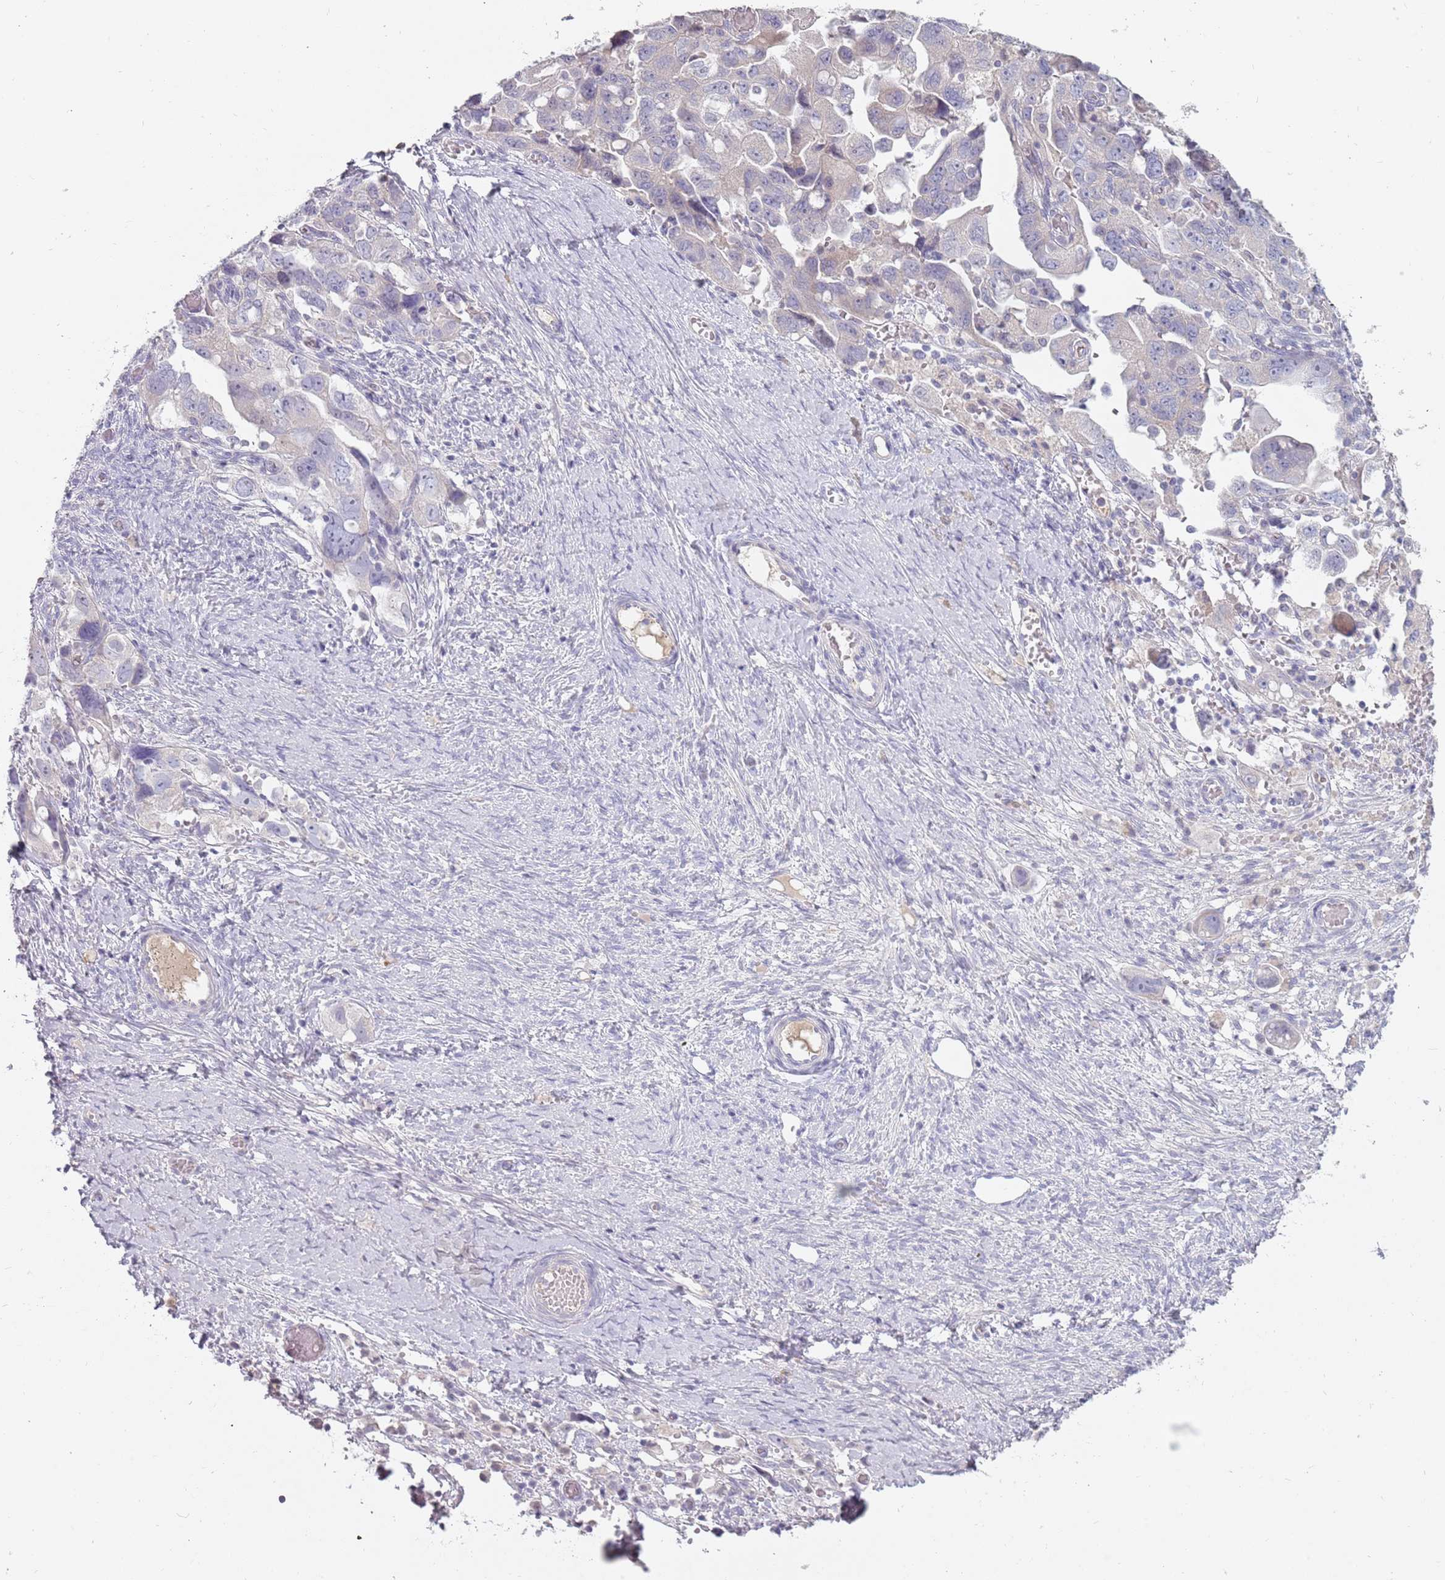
{"staining": {"intensity": "negative", "quantity": "none", "location": "none"}, "tissue": "ovarian cancer", "cell_type": "Tumor cells", "image_type": "cancer", "snomed": [{"axis": "morphology", "description": "Carcinoma, NOS"}, {"axis": "morphology", "description": "Cystadenocarcinoma, serous, NOS"}, {"axis": "topography", "description": "Ovary"}], "caption": "High power microscopy histopathology image of an immunohistochemistry photomicrograph of ovarian serous cystadenocarcinoma, revealing no significant staining in tumor cells.", "gene": "DDX4", "patient": {"sex": "female", "age": 69}}